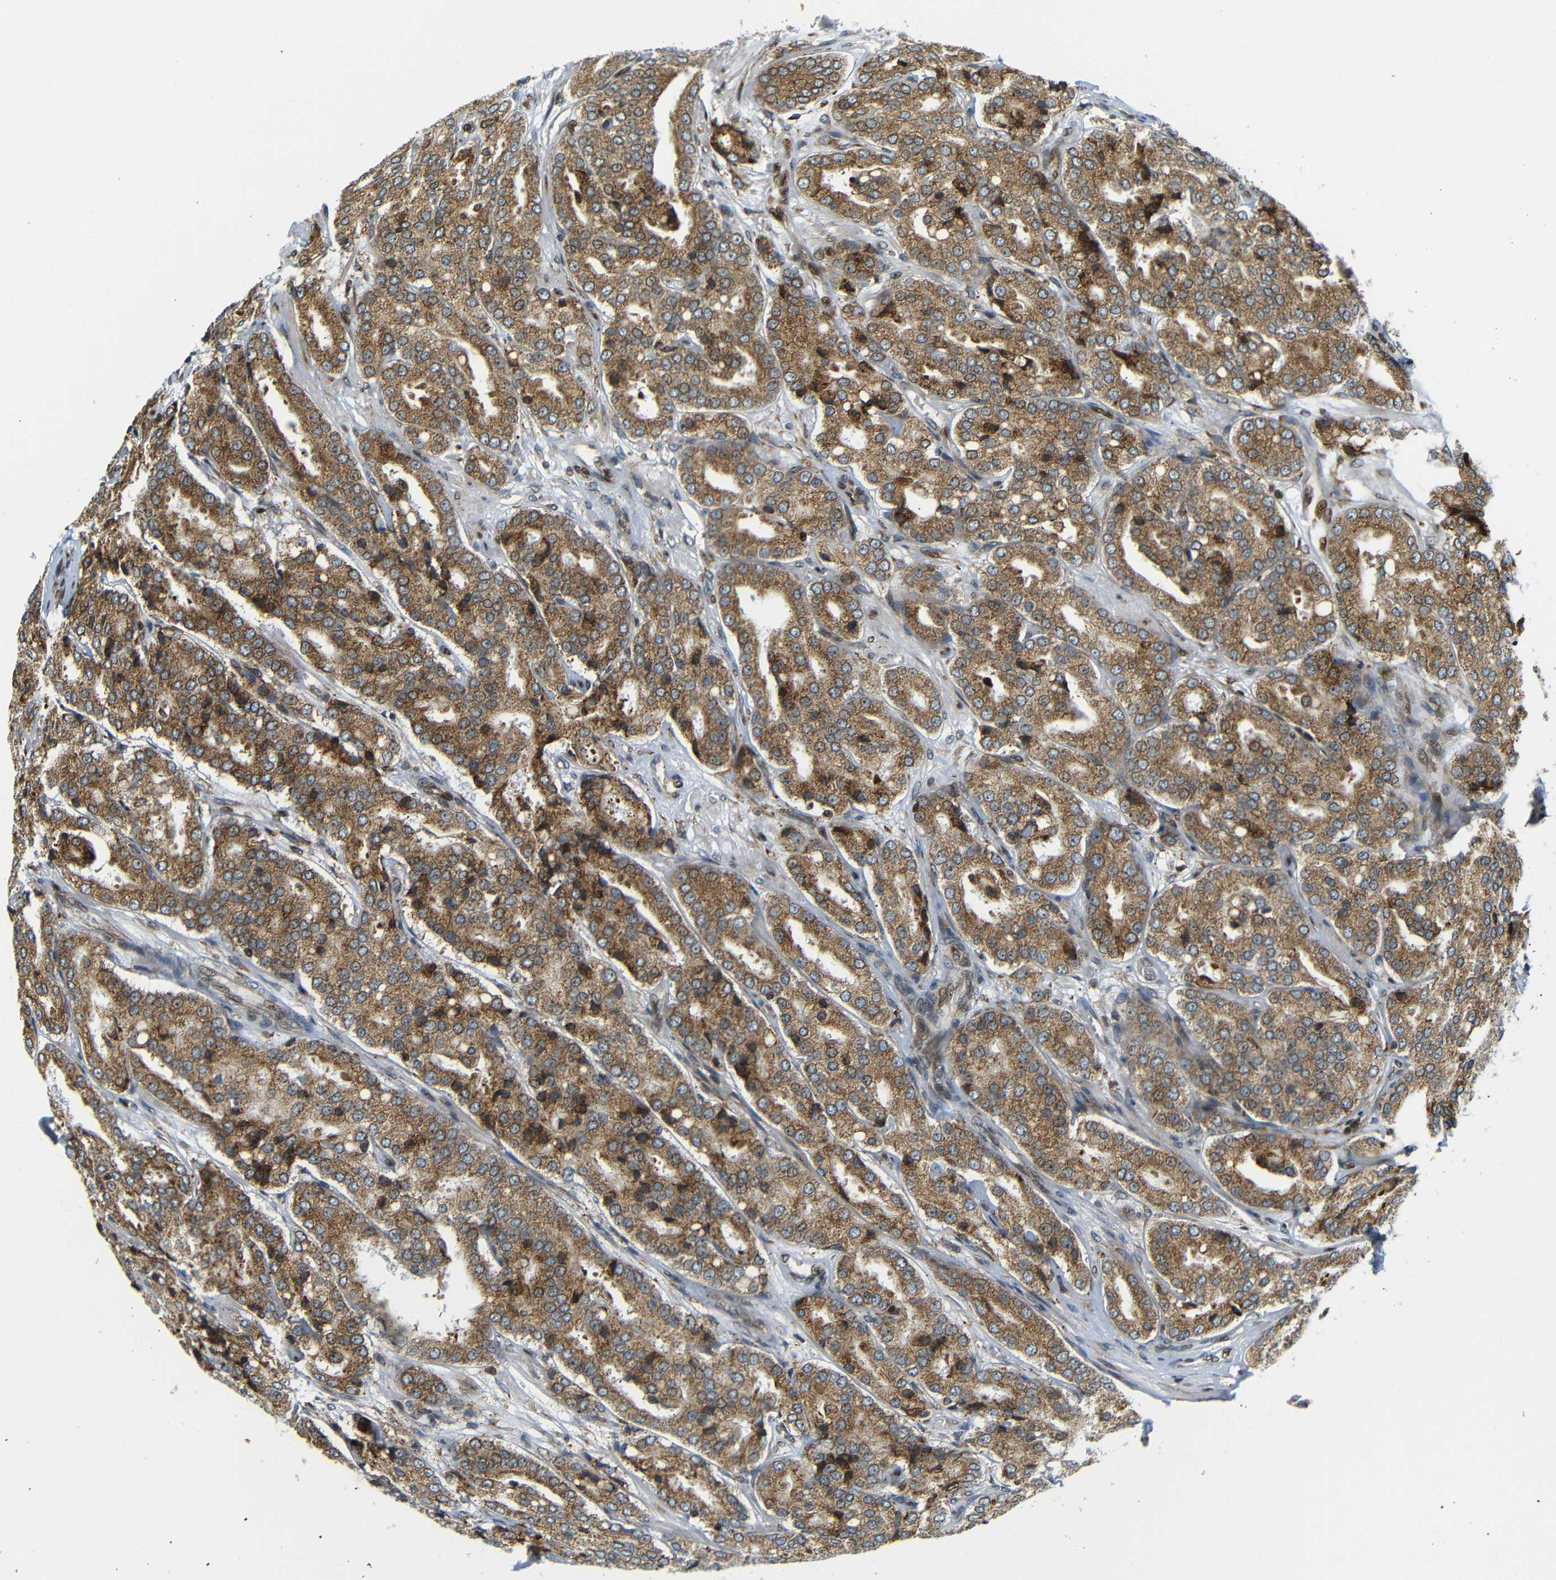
{"staining": {"intensity": "moderate", "quantity": ">75%", "location": "cytoplasmic/membranous"}, "tissue": "prostate cancer", "cell_type": "Tumor cells", "image_type": "cancer", "snomed": [{"axis": "morphology", "description": "Adenocarcinoma, High grade"}, {"axis": "topography", "description": "Prostate"}], "caption": "IHC of high-grade adenocarcinoma (prostate) demonstrates medium levels of moderate cytoplasmic/membranous positivity in about >75% of tumor cells.", "gene": "SPCS2", "patient": {"sex": "male", "age": 65}}